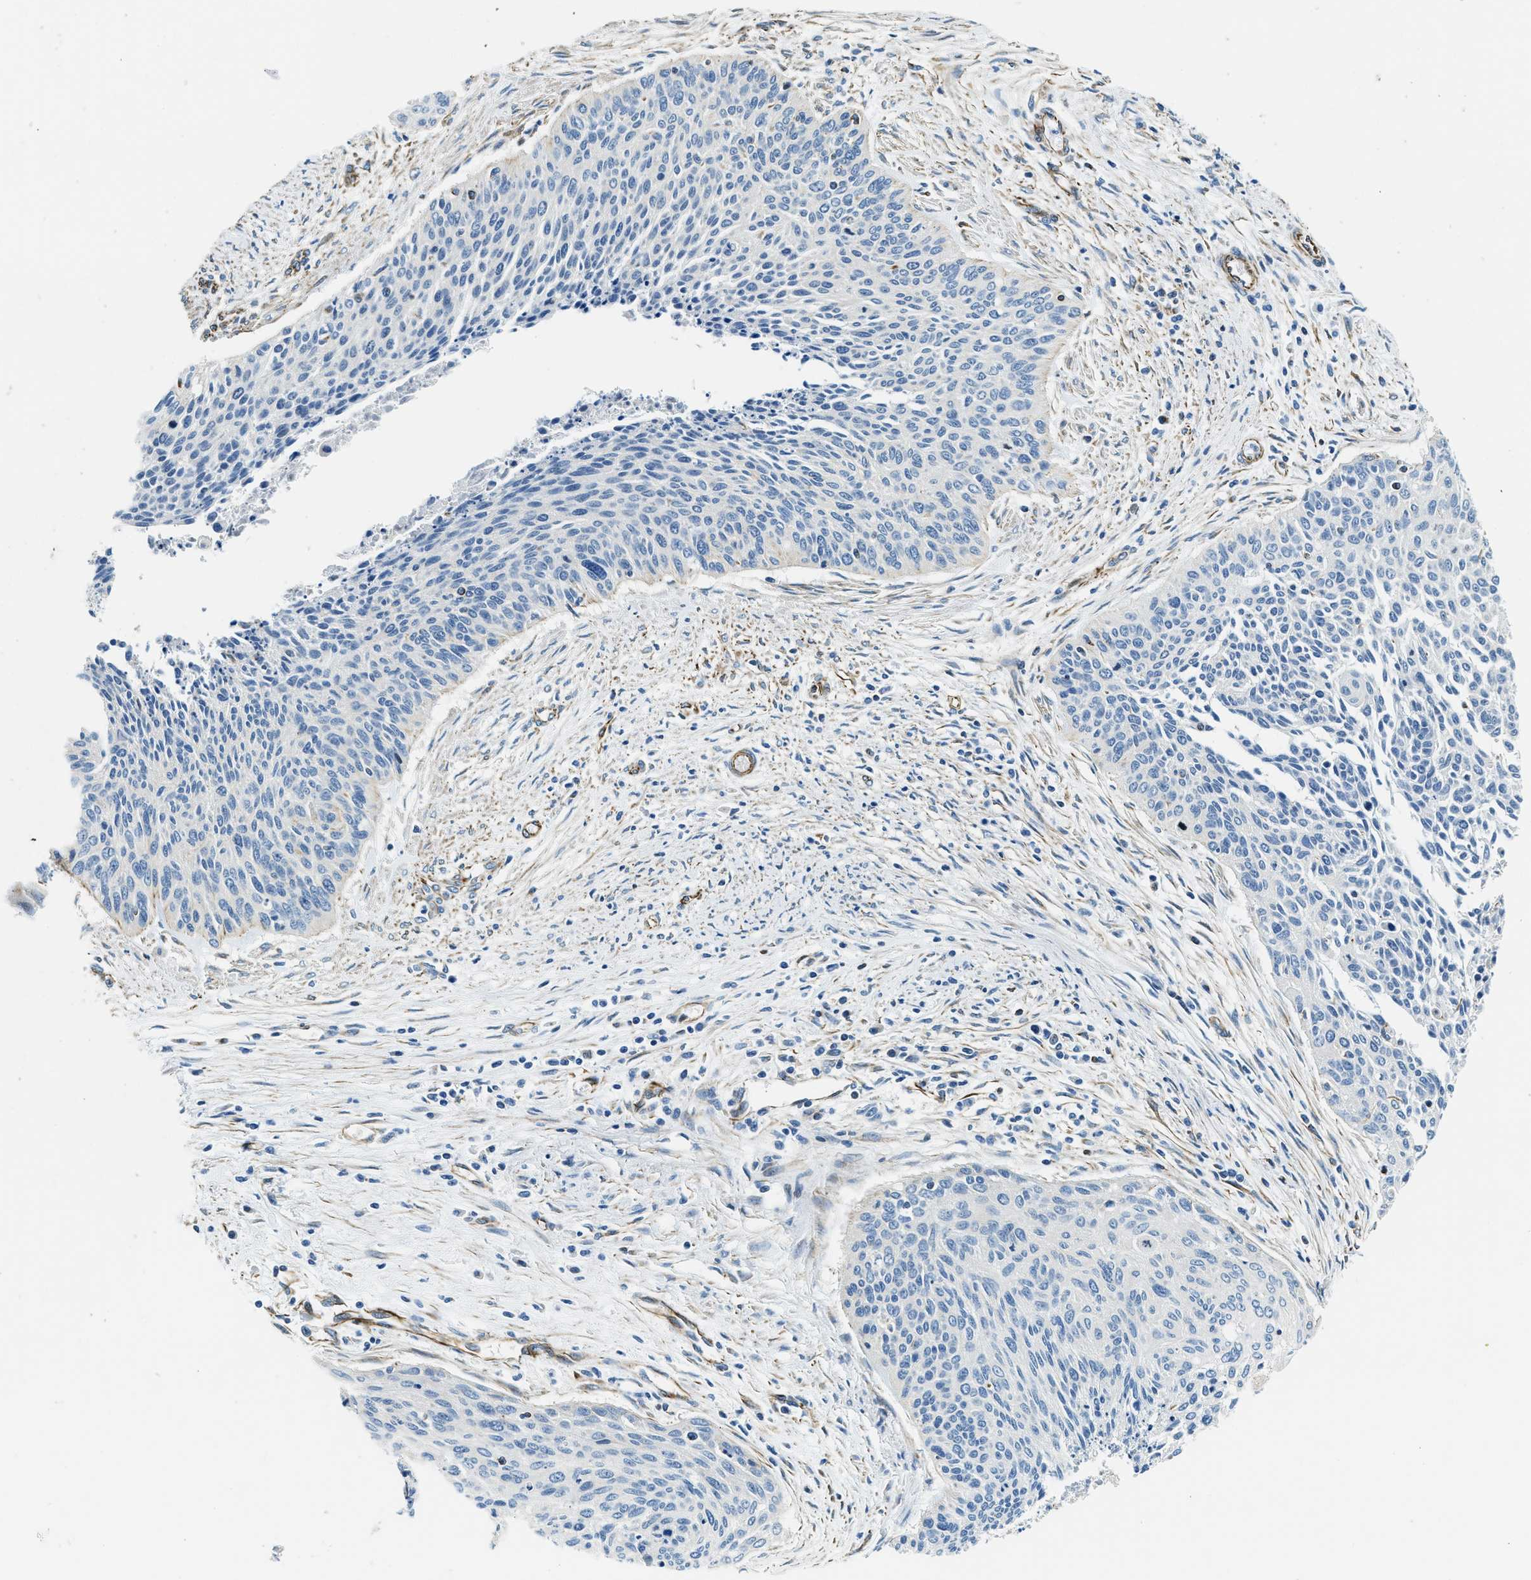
{"staining": {"intensity": "negative", "quantity": "none", "location": "none"}, "tissue": "cervical cancer", "cell_type": "Tumor cells", "image_type": "cancer", "snomed": [{"axis": "morphology", "description": "Squamous cell carcinoma, NOS"}, {"axis": "topography", "description": "Cervix"}], "caption": "This histopathology image is of cervical cancer stained with immunohistochemistry to label a protein in brown with the nuclei are counter-stained blue. There is no positivity in tumor cells. The staining was performed using DAB (3,3'-diaminobenzidine) to visualize the protein expression in brown, while the nuclei were stained in blue with hematoxylin (Magnification: 20x).", "gene": "GNS", "patient": {"sex": "female", "age": 55}}